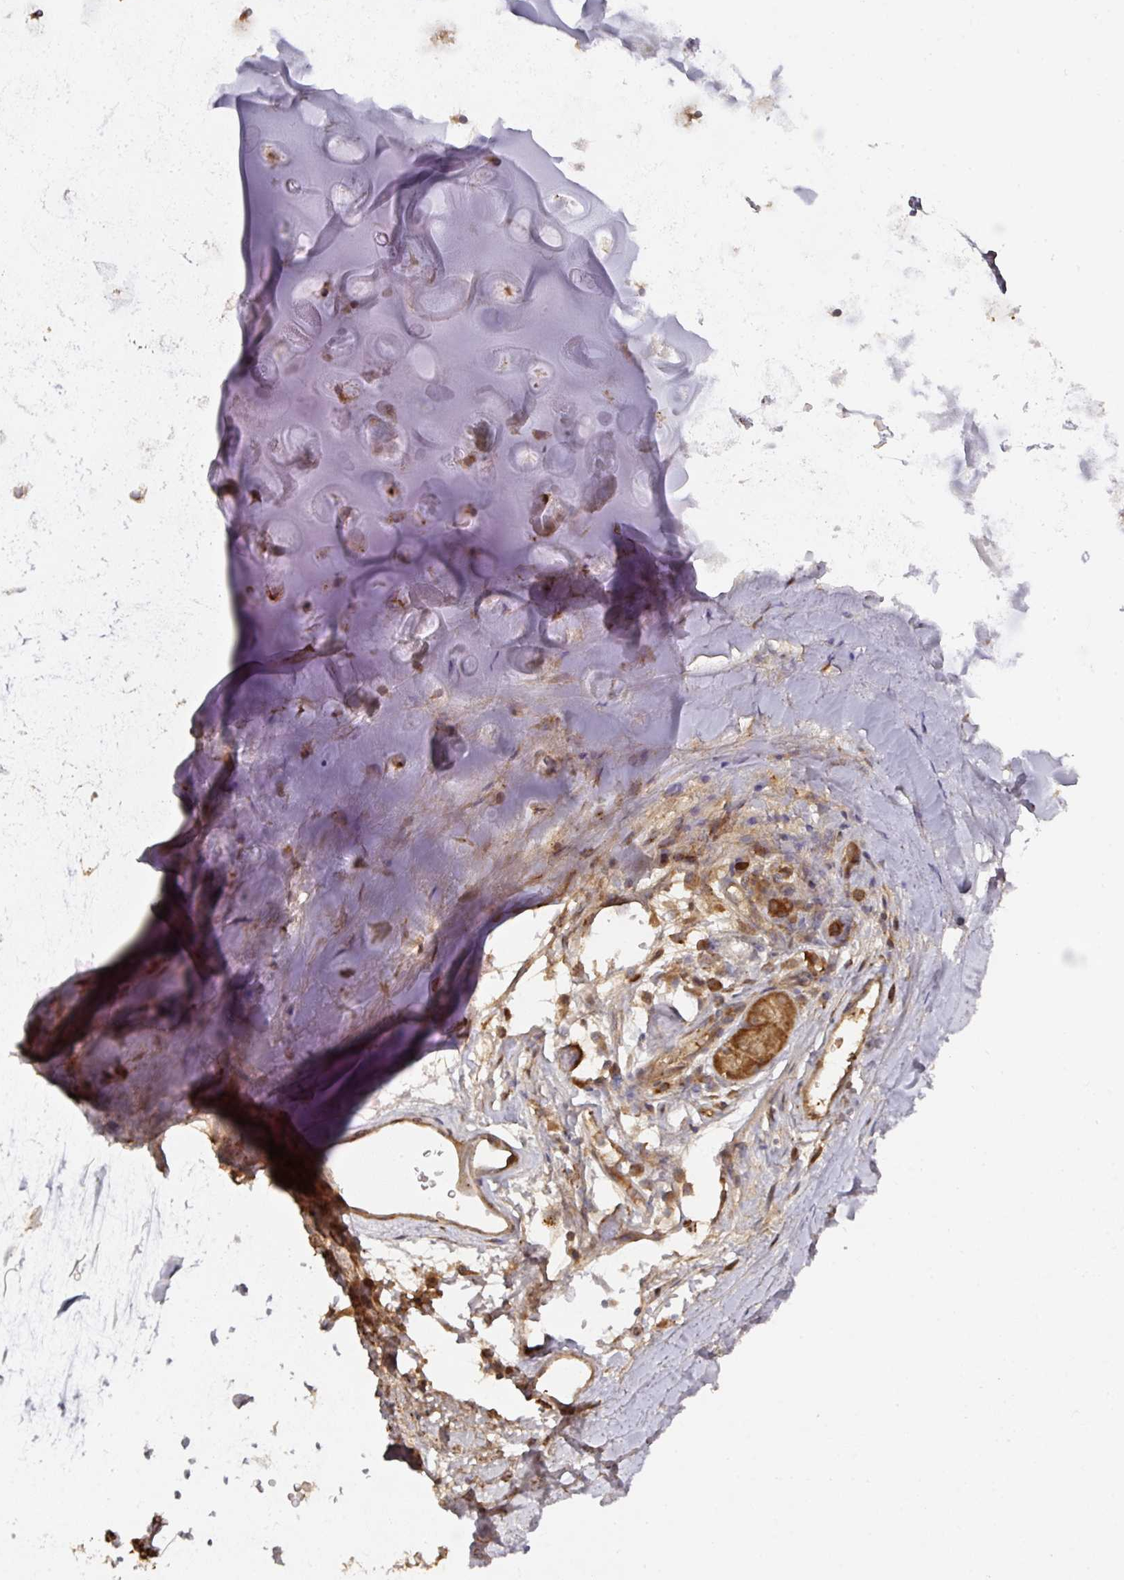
{"staining": {"intensity": "strong", "quantity": "25%-75%", "location": "cytoplasmic/membranous,nuclear"}, "tissue": "soft tissue", "cell_type": "Chondrocytes", "image_type": "normal", "snomed": [{"axis": "morphology", "description": "Normal tissue, NOS"}, {"axis": "topography", "description": "Cartilage tissue"}, {"axis": "topography", "description": "Bronchus"}], "caption": "Human soft tissue stained with a brown dye shows strong cytoplasmic/membranous,nuclear positive staining in approximately 25%-75% of chondrocytes.", "gene": "CEP95", "patient": {"sex": "male", "age": 58}}